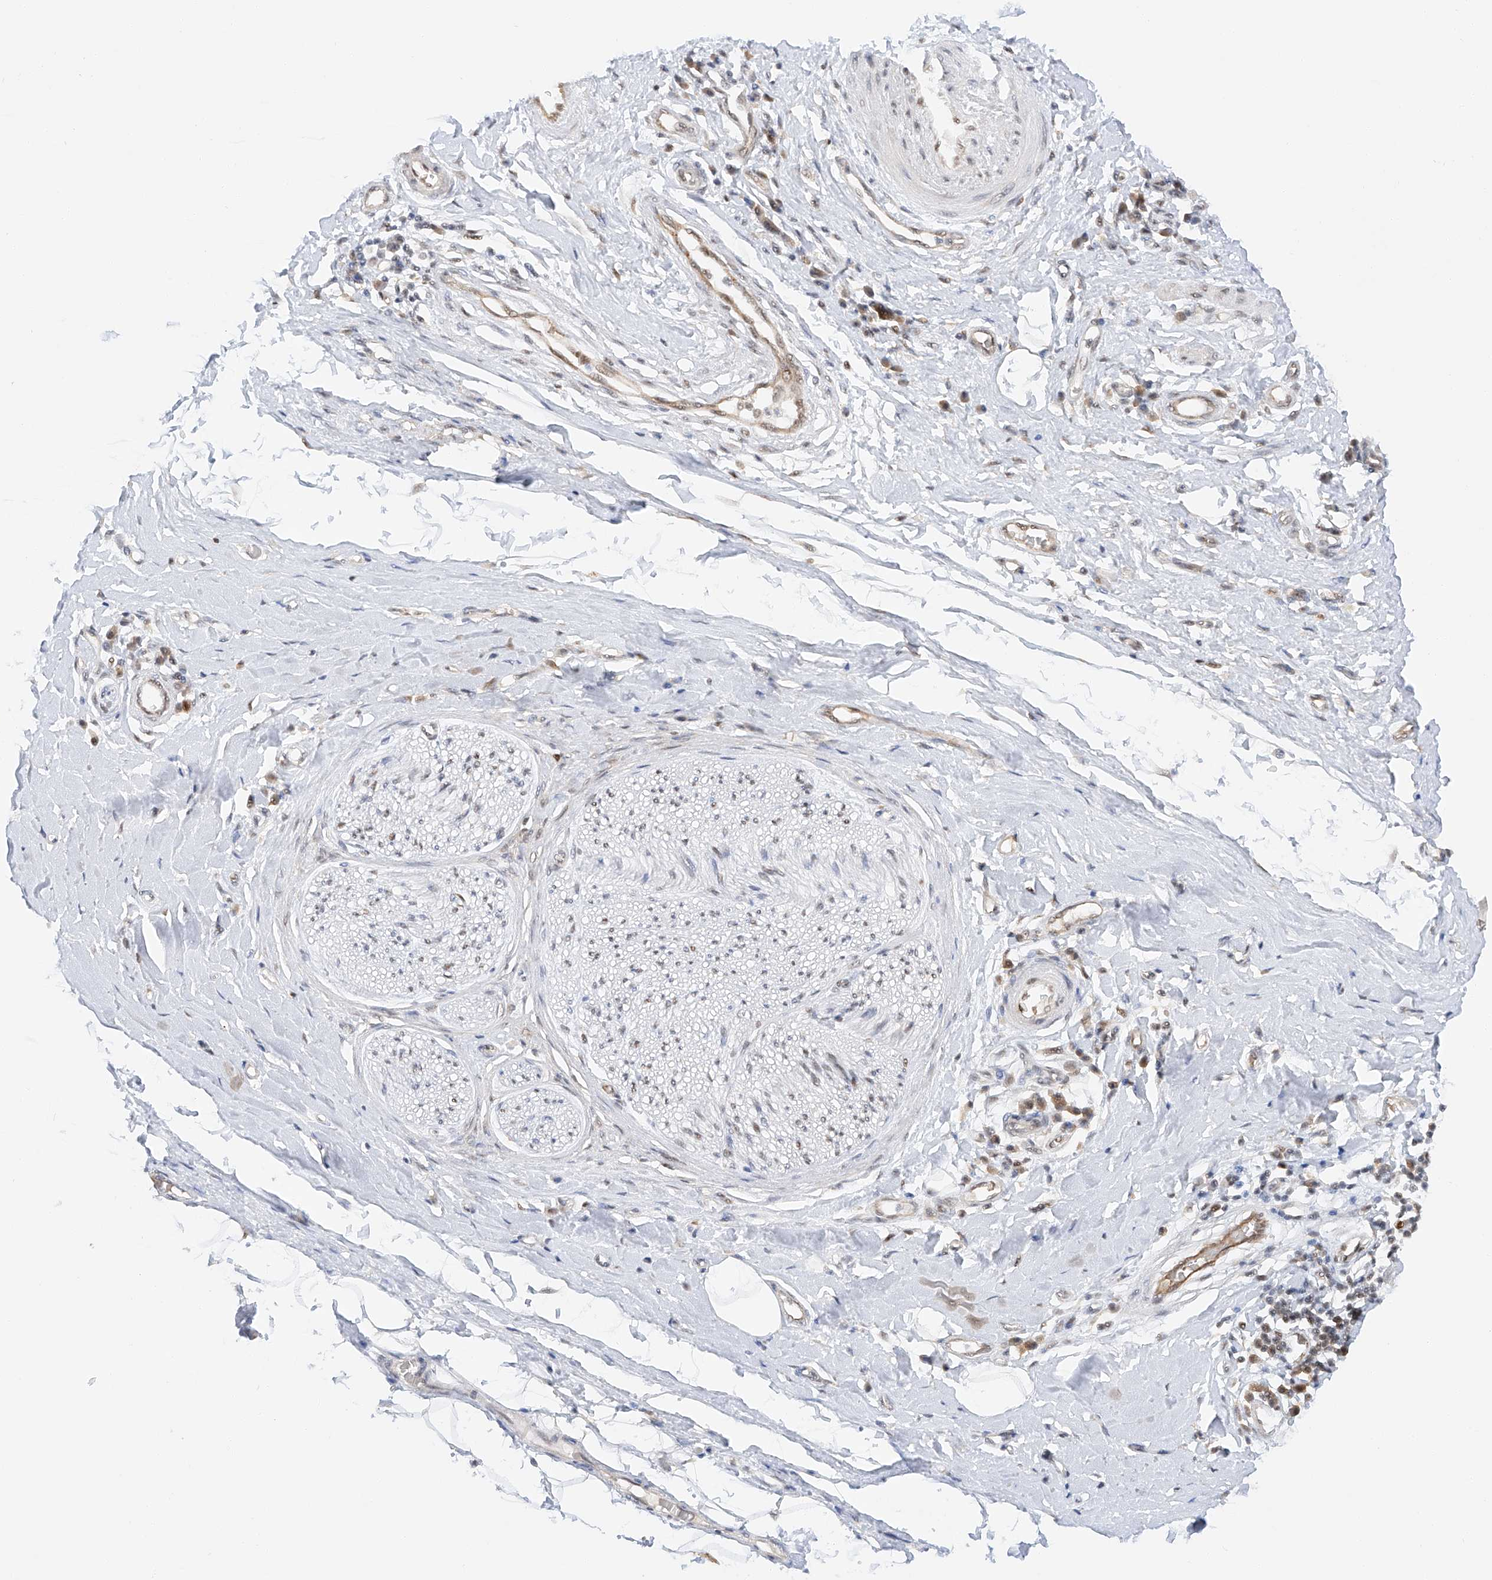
{"staining": {"intensity": "negative", "quantity": "none", "location": "none"}, "tissue": "adipose tissue", "cell_type": "Adipocytes", "image_type": "normal", "snomed": [{"axis": "morphology", "description": "Normal tissue, NOS"}, {"axis": "morphology", "description": "Adenocarcinoma, NOS"}, {"axis": "topography", "description": "Esophagus"}, {"axis": "topography", "description": "Stomach, upper"}, {"axis": "topography", "description": "Peripheral nerve tissue"}], "caption": "Protein analysis of benign adipose tissue demonstrates no significant positivity in adipocytes.", "gene": "POGK", "patient": {"sex": "male", "age": 62}}